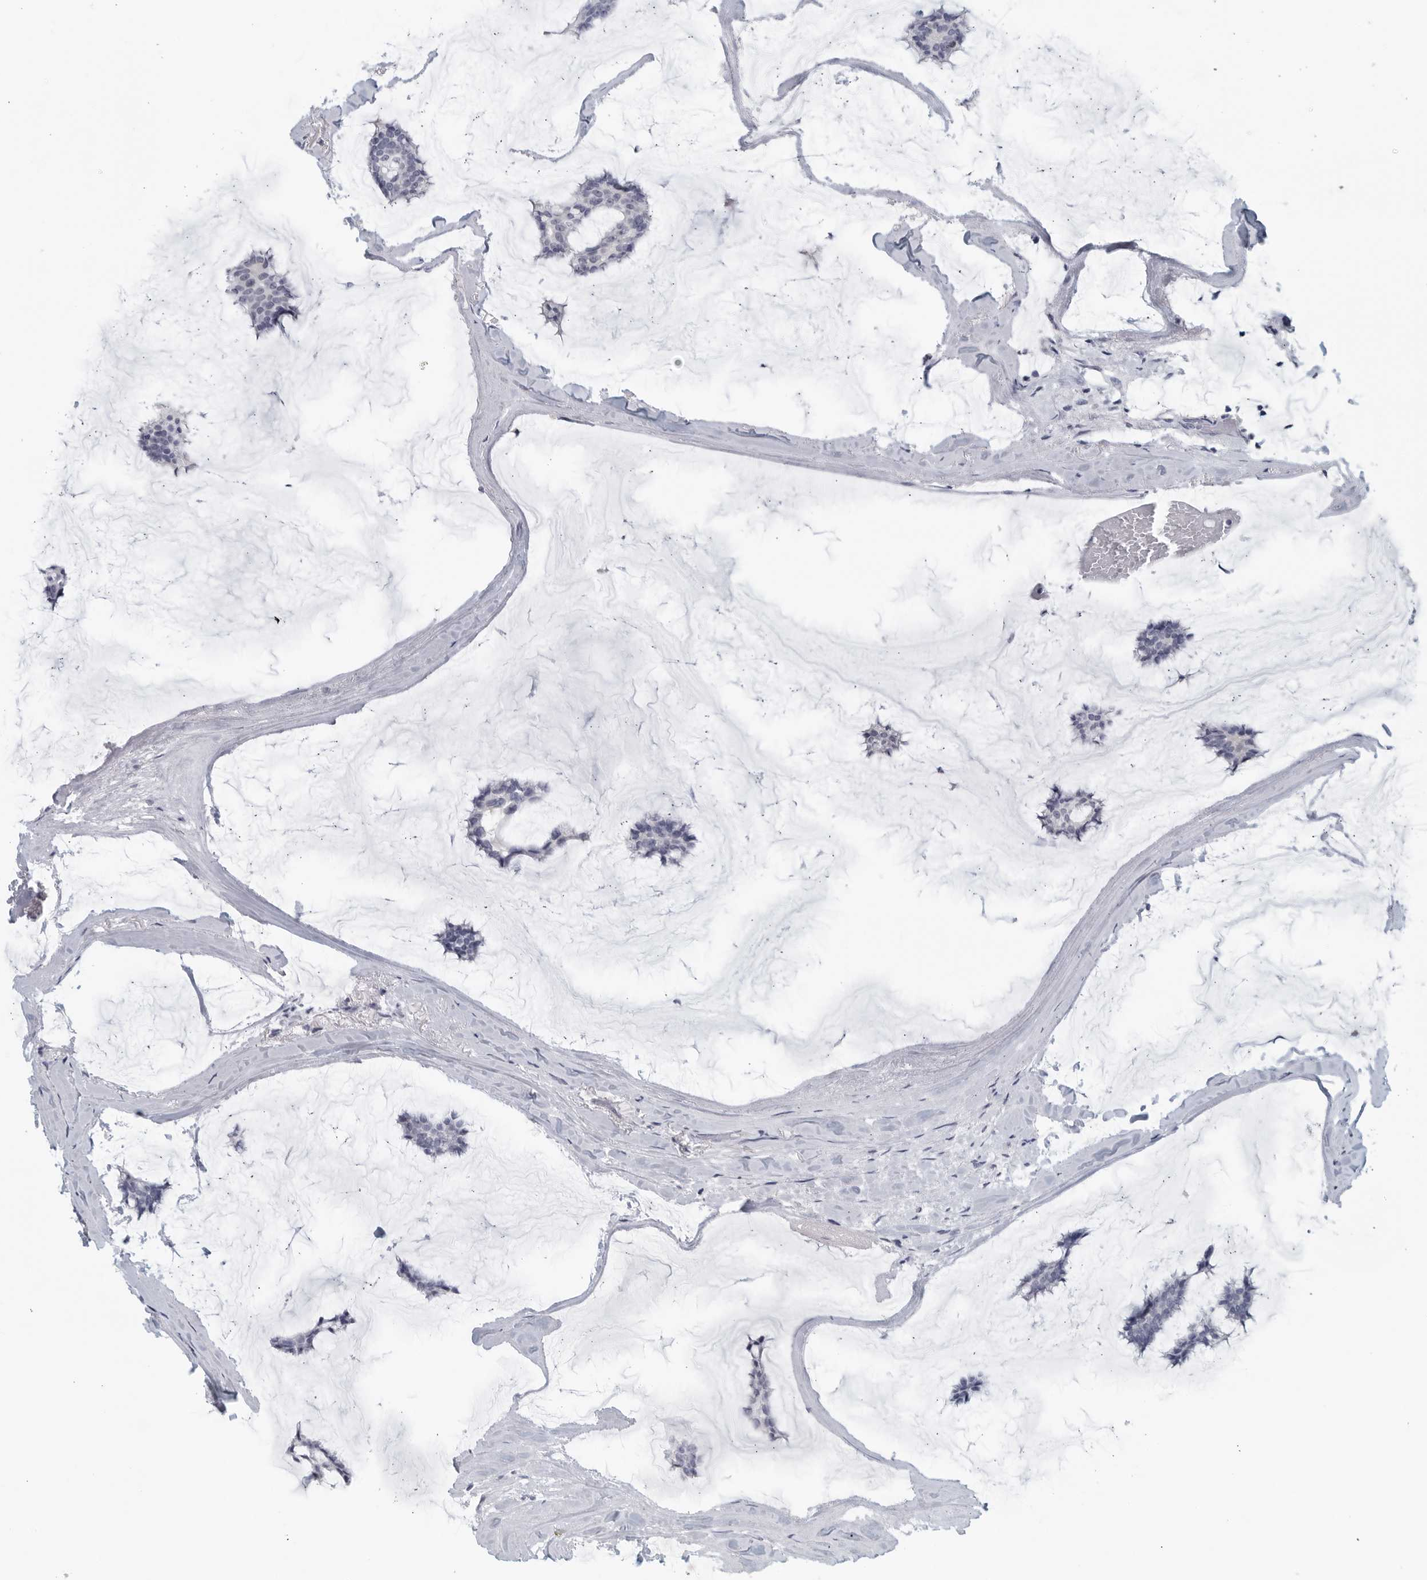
{"staining": {"intensity": "negative", "quantity": "none", "location": "none"}, "tissue": "breast cancer", "cell_type": "Tumor cells", "image_type": "cancer", "snomed": [{"axis": "morphology", "description": "Duct carcinoma"}, {"axis": "topography", "description": "Breast"}], "caption": "Immunohistochemical staining of infiltrating ductal carcinoma (breast) exhibits no significant positivity in tumor cells.", "gene": "MATN1", "patient": {"sex": "female", "age": 93}}